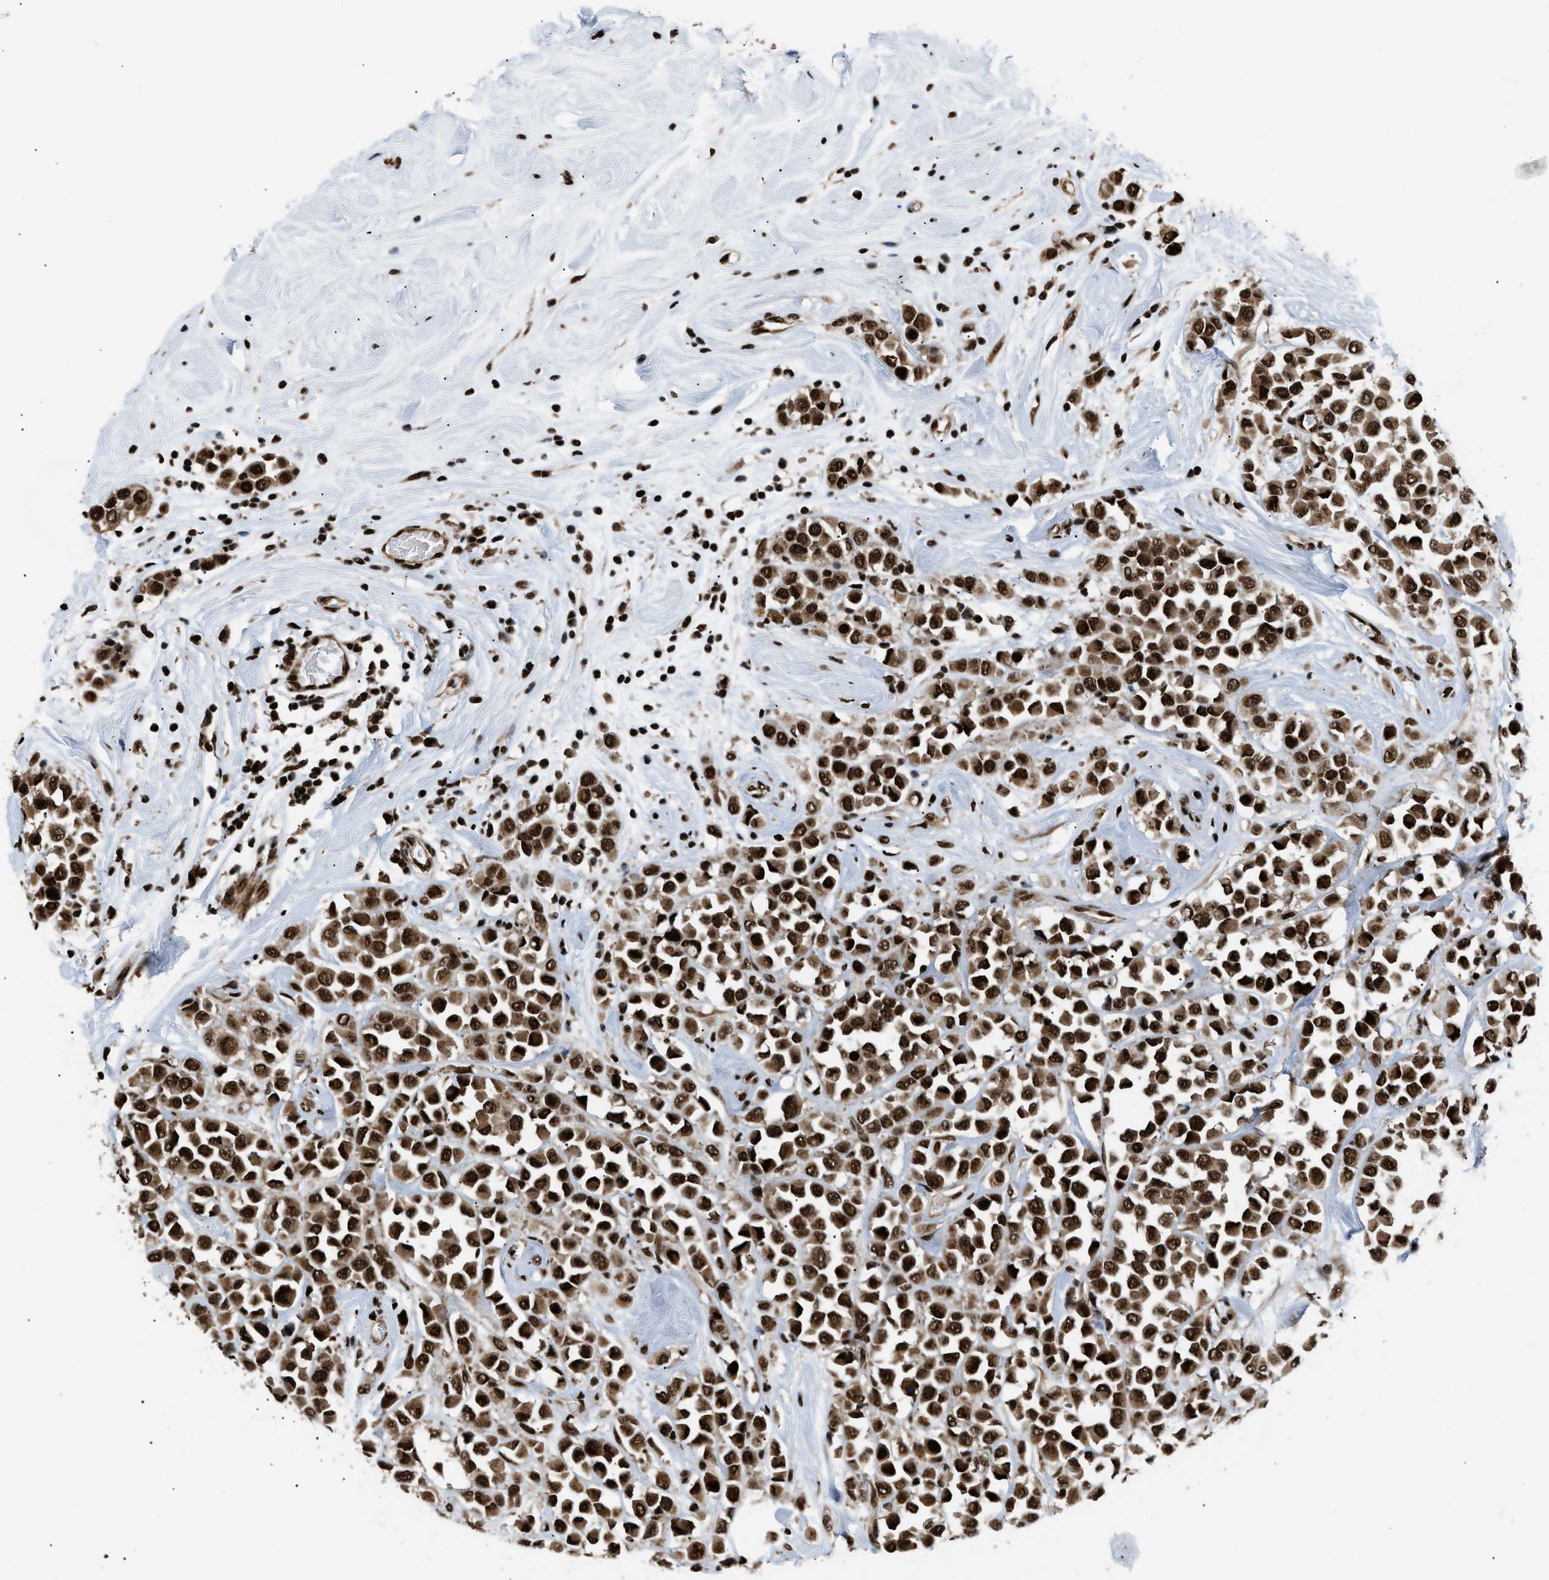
{"staining": {"intensity": "strong", "quantity": ">75%", "location": "cytoplasmic/membranous,nuclear"}, "tissue": "breast cancer", "cell_type": "Tumor cells", "image_type": "cancer", "snomed": [{"axis": "morphology", "description": "Duct carcinoma"}, {"axis": "topography", "description": "Breast"}], "caption": "Immunohistochemical staining of human breast cancer reveals strong cytoplasmic/membranous and nuclear protein staining in about >75% of tumor cells. Ihc stains the protein of interest in brown and the nuclei are stained blue.", "gene": "RBM5", "patient": {"sex": "female", "age": 61}}